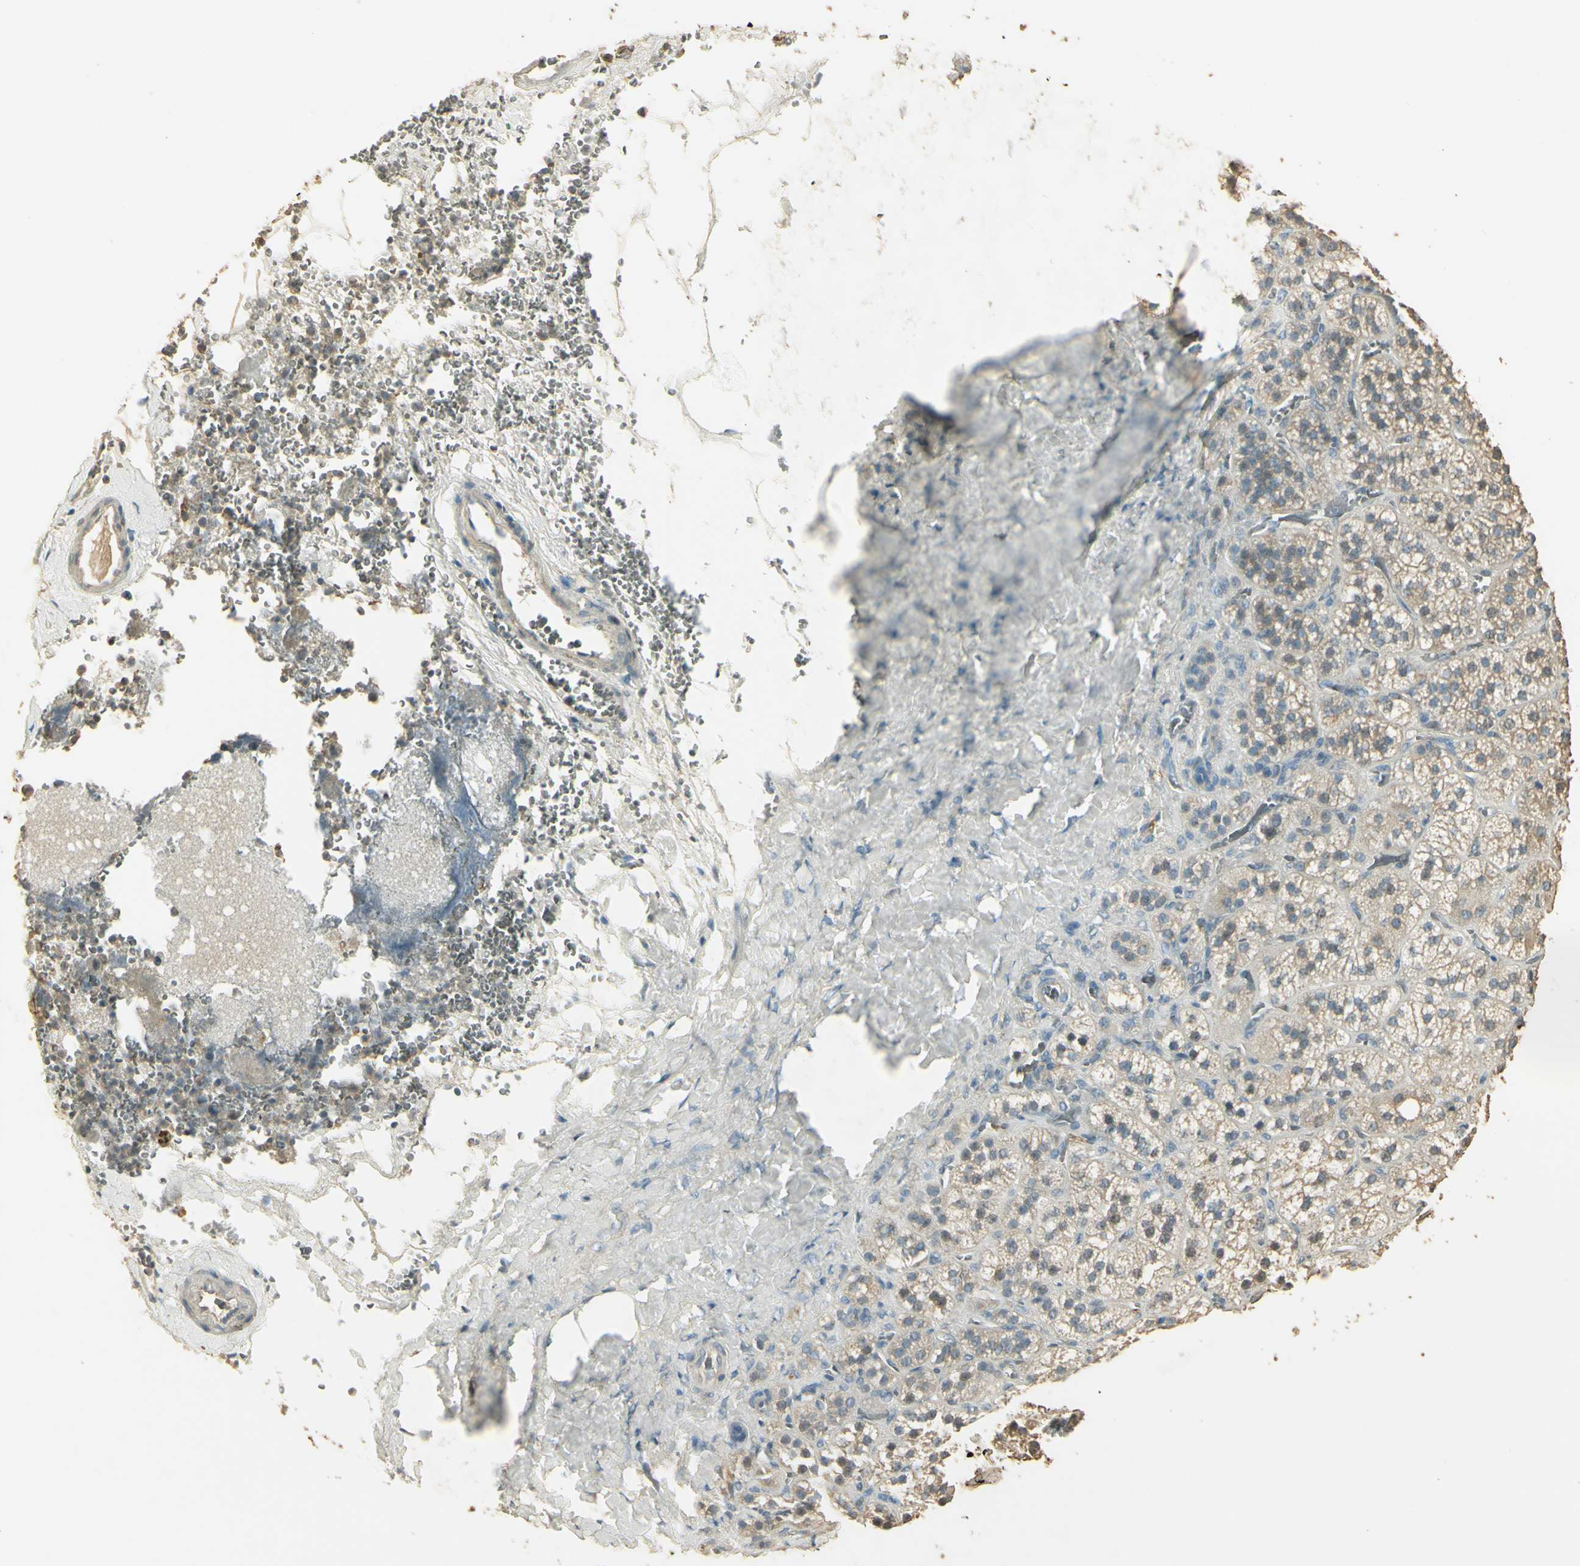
{"staining": {"intensity": "weak", "quantity": ">75%", "location": "cytoplasmic/membranous"}, "tissue": "adrenal gland", "cell_type": "Glandular cells", "image_type": "normal", "snomed": [{"axis": "morphology", "description": "Normal tissue, NOS"}, {"axis": "topography", "description": "Adrenal gland"}], "caption": "IHC micrograph of benign adrenal gland: human adrenal gland stained using IHC displays low levels of weak protein expression localized specifically in the cytoplasmic/membranous of glandular cells, appearing as a cytoplasmic/membranous brown color.", "gene": "UXS1", "patient": {"sex": "female", "age": 71}}